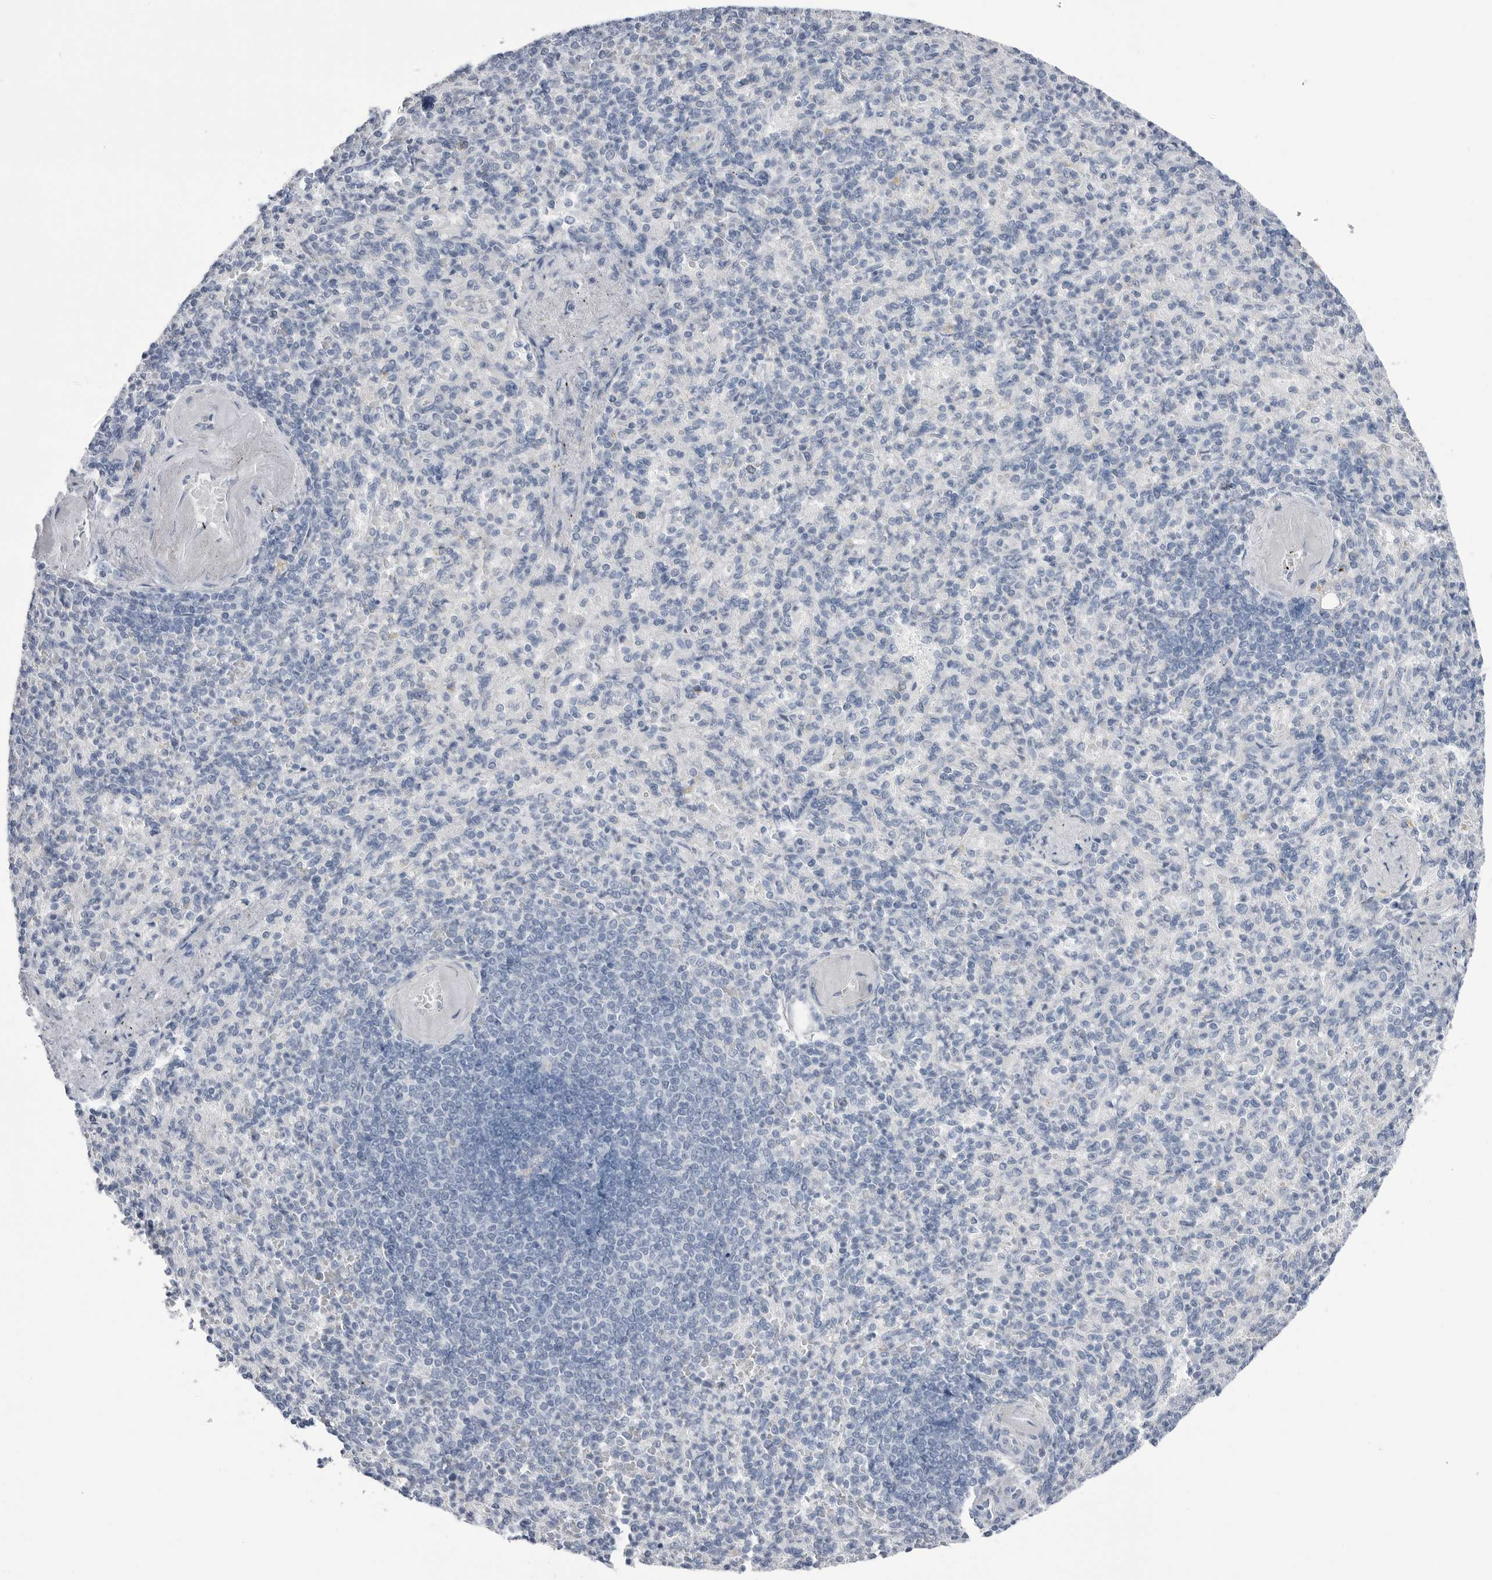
{"staining": {"intensity": "negative", "quantity": "none", "location": "none"}, "tissue": "spleen", "cell_type": "Cells in red pulp", "image_type": "normal", "snomed": [{"axis": "morphology", "description": "Normal tissue, NOS"}, {"axis": "topography", "description": "Spleen"}], "caption": "Immunohistochemistry (IHC) of benign human spleen displays no positivity in cells in red pulp. The staining is performed using DAB (3,3'-diaminobenzidine) brown chromogen with nuclei counter-stained in using hematoxylin.", "gene": "ABHD12", "patient": {"sex": "female", "age": 74}}